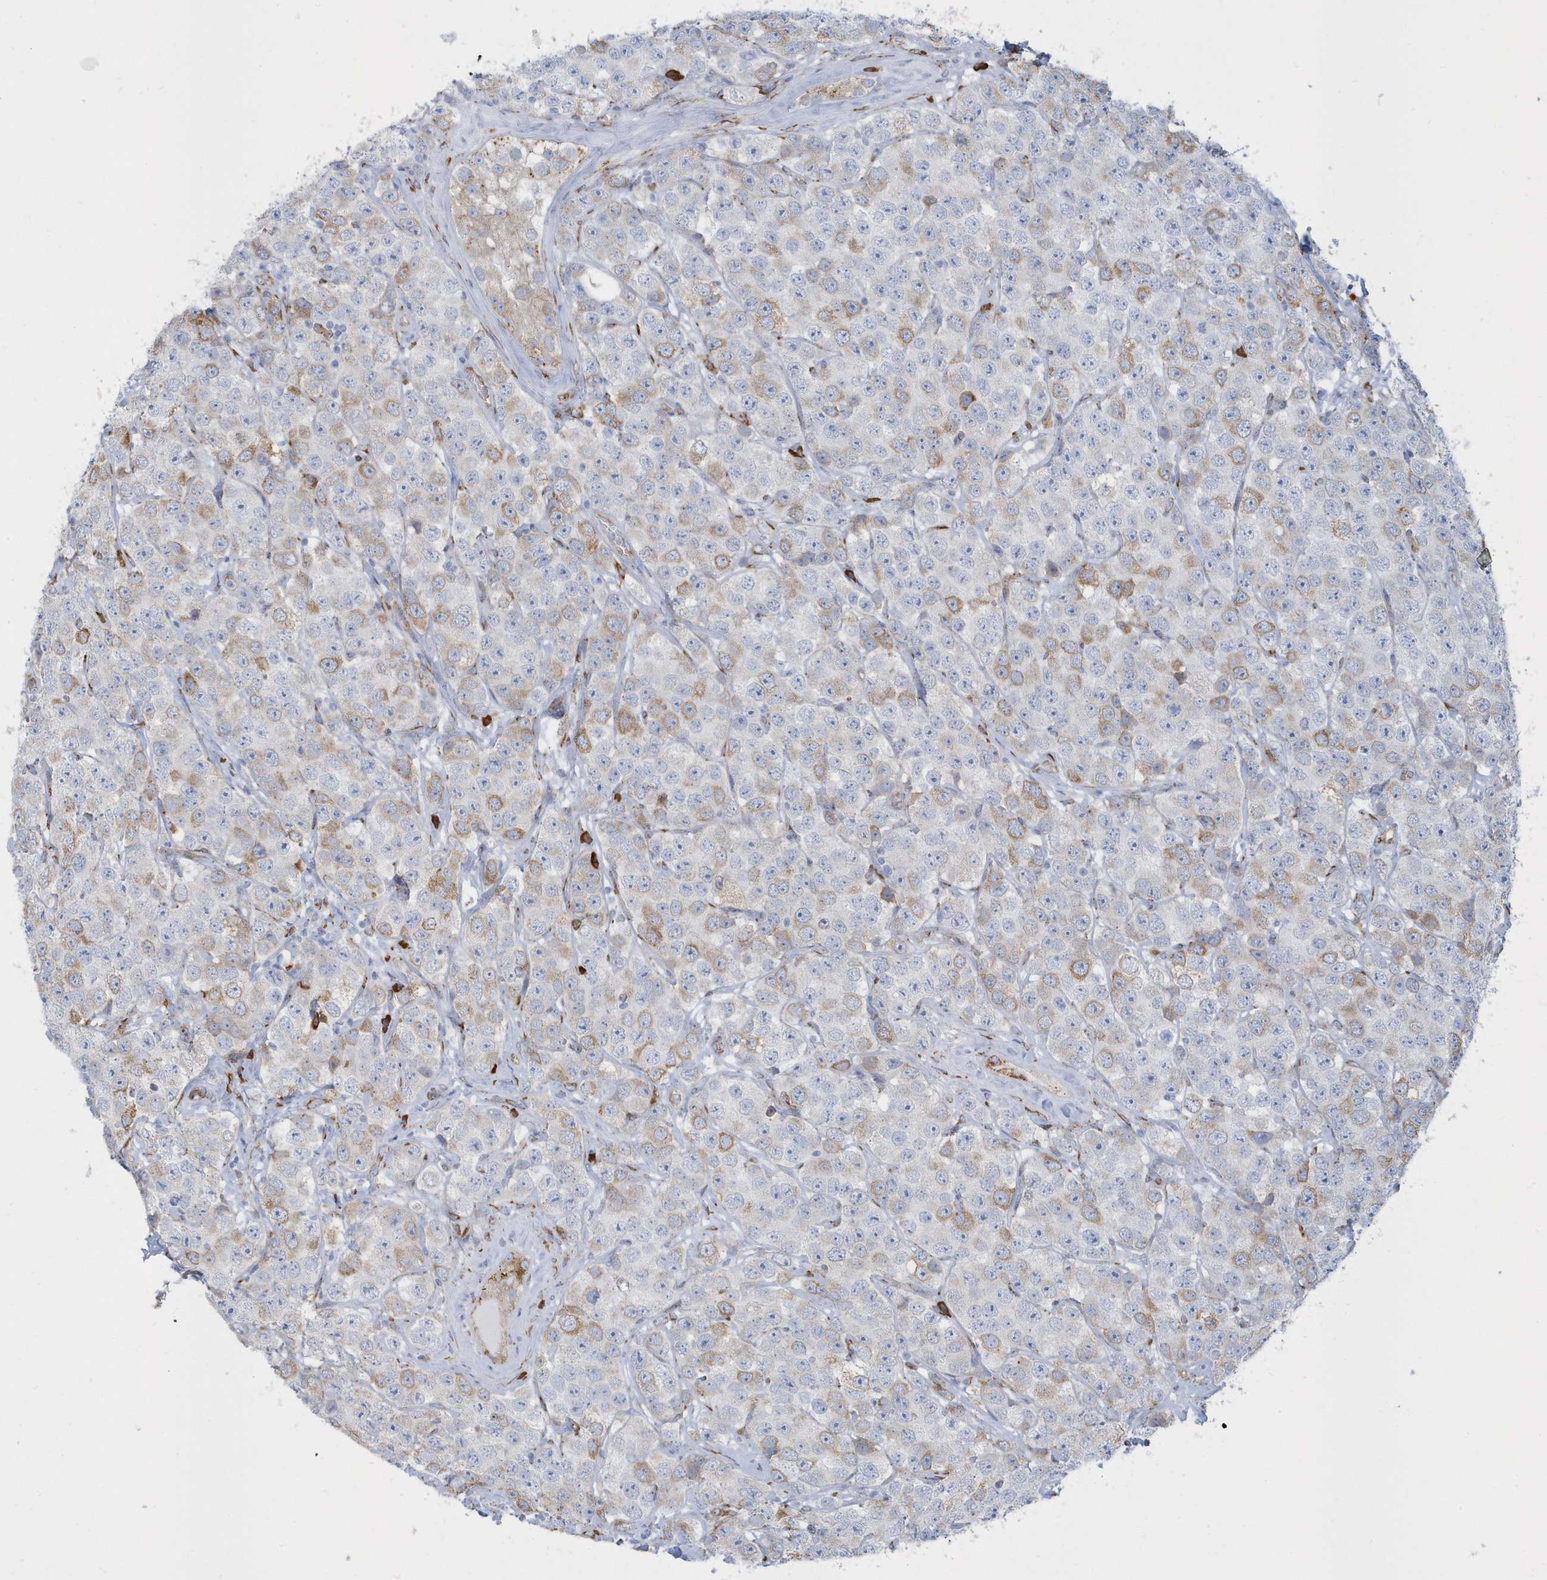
{"staining": {"intensity": "moderate", "quantity": "<25%", "location": "cytoplasmic/membranous"}, "tissue": "testis cancer", "cell_type": "Tumor cells", "image_type": "cancer", "snomed": [{"axis": "morphology", "description": "Seminoma, NOS"}, {"axis": "topography", "description": "Testis"}], "caption": "Approximately <25% of tumor cells in human testis cancer display moderate cytoplasmic/membranous protein staining as visualized by brown immunohistochemical staining.", "gene": "DCAF1", "patient": {"sex": "male", "age": 28}}